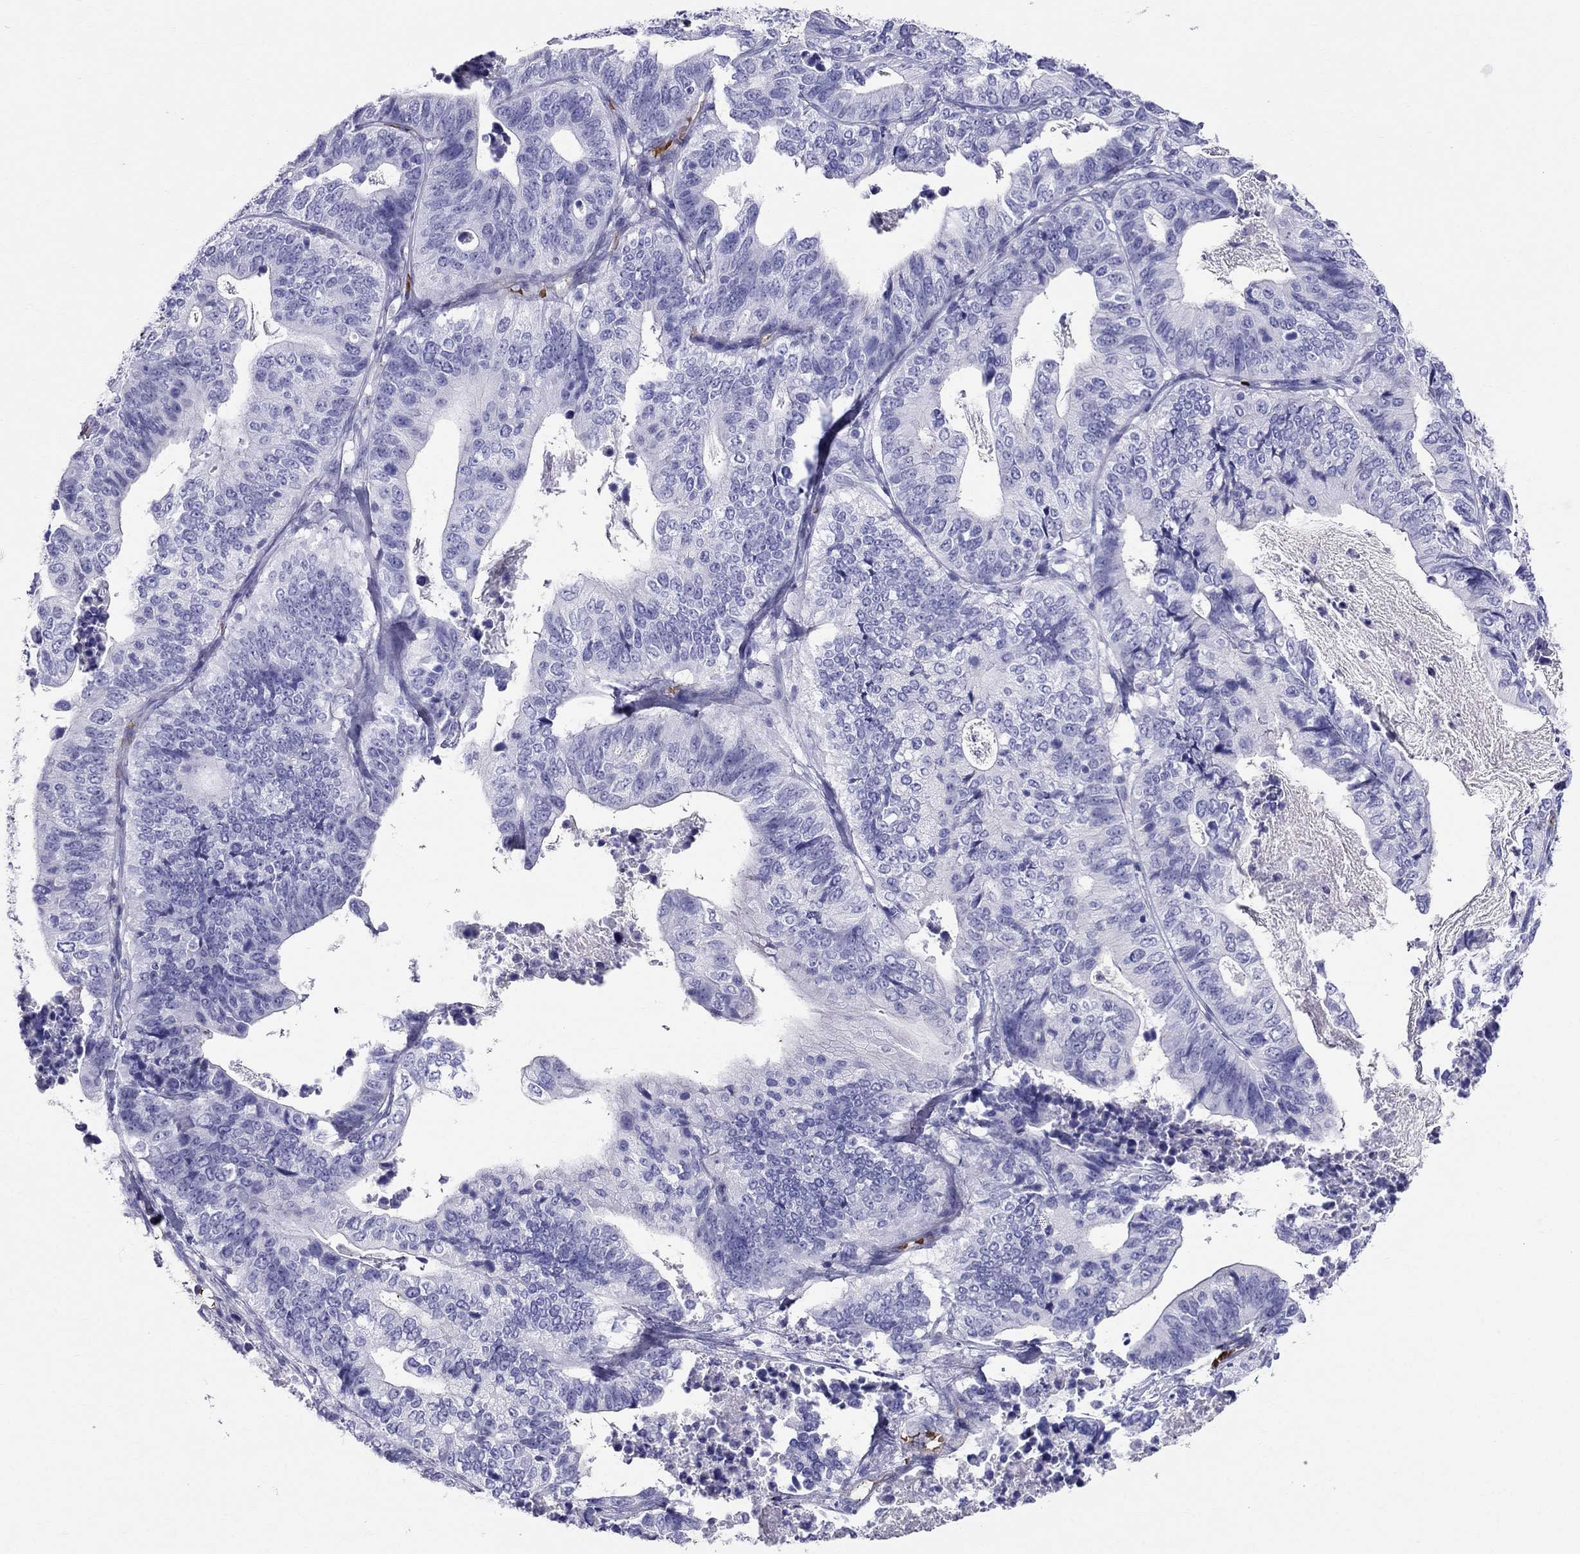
{"staining": {"intensity": "negative", "quantity": "none", "location": "none"}, "tissue": "stomach cancer", "cell_type": "Tumor cells", "image_type": "cancer", "snomed": [{"axis": "morphology", "description": "Adenocarcinoma, NOS"}, {"axis": "topography", "description": "Stomach, upper"}], "caption": "The immunohistochemistry (IHC) photomicrograph has no significant staining in tumor cells of adenocarcinoma (stomach) tissue.", "gene": "DNAAF6", "patient": {"sex": "female", "age": 67}}